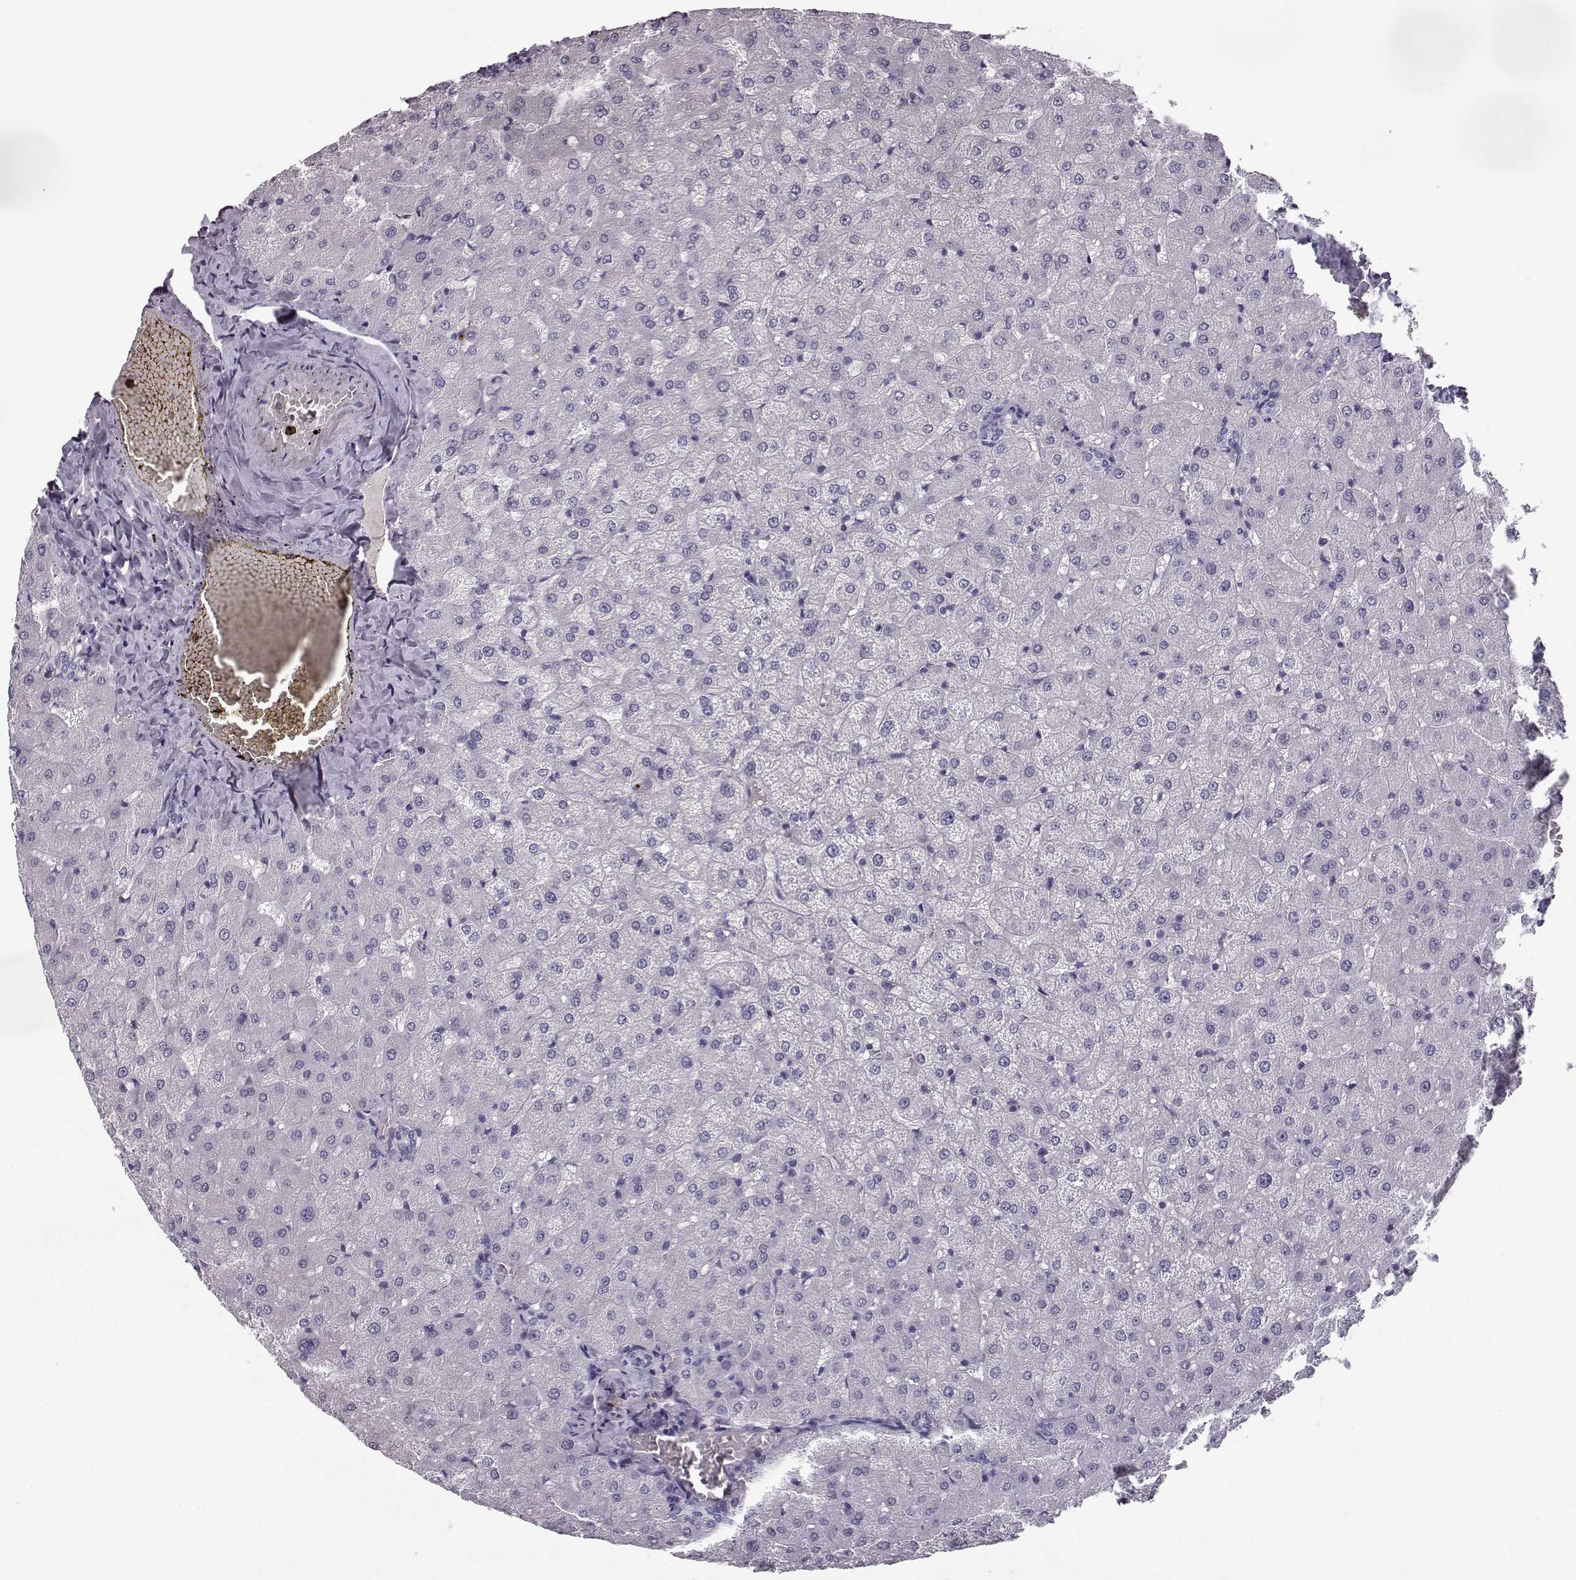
{"staining": {"intensity": "negative", "quantity": "none", "location": "none"}, "tissue": "liver", "cell_type": "Cholangiocytes", "image_type": "normal", "snomed": [{"axis": "morphology", "description": "Normal tissue, NOS"}, {"axis": "topography", "description": "Liver"}], "caption": "High magnification brightfield microscopy of normal liver stained with DAB (brown) and counterstained with hematoxylin (blue): cholangiocytes show no significant positivity.", "gene": "CCL19", "patient": {"sex": "female", "age": 50}}